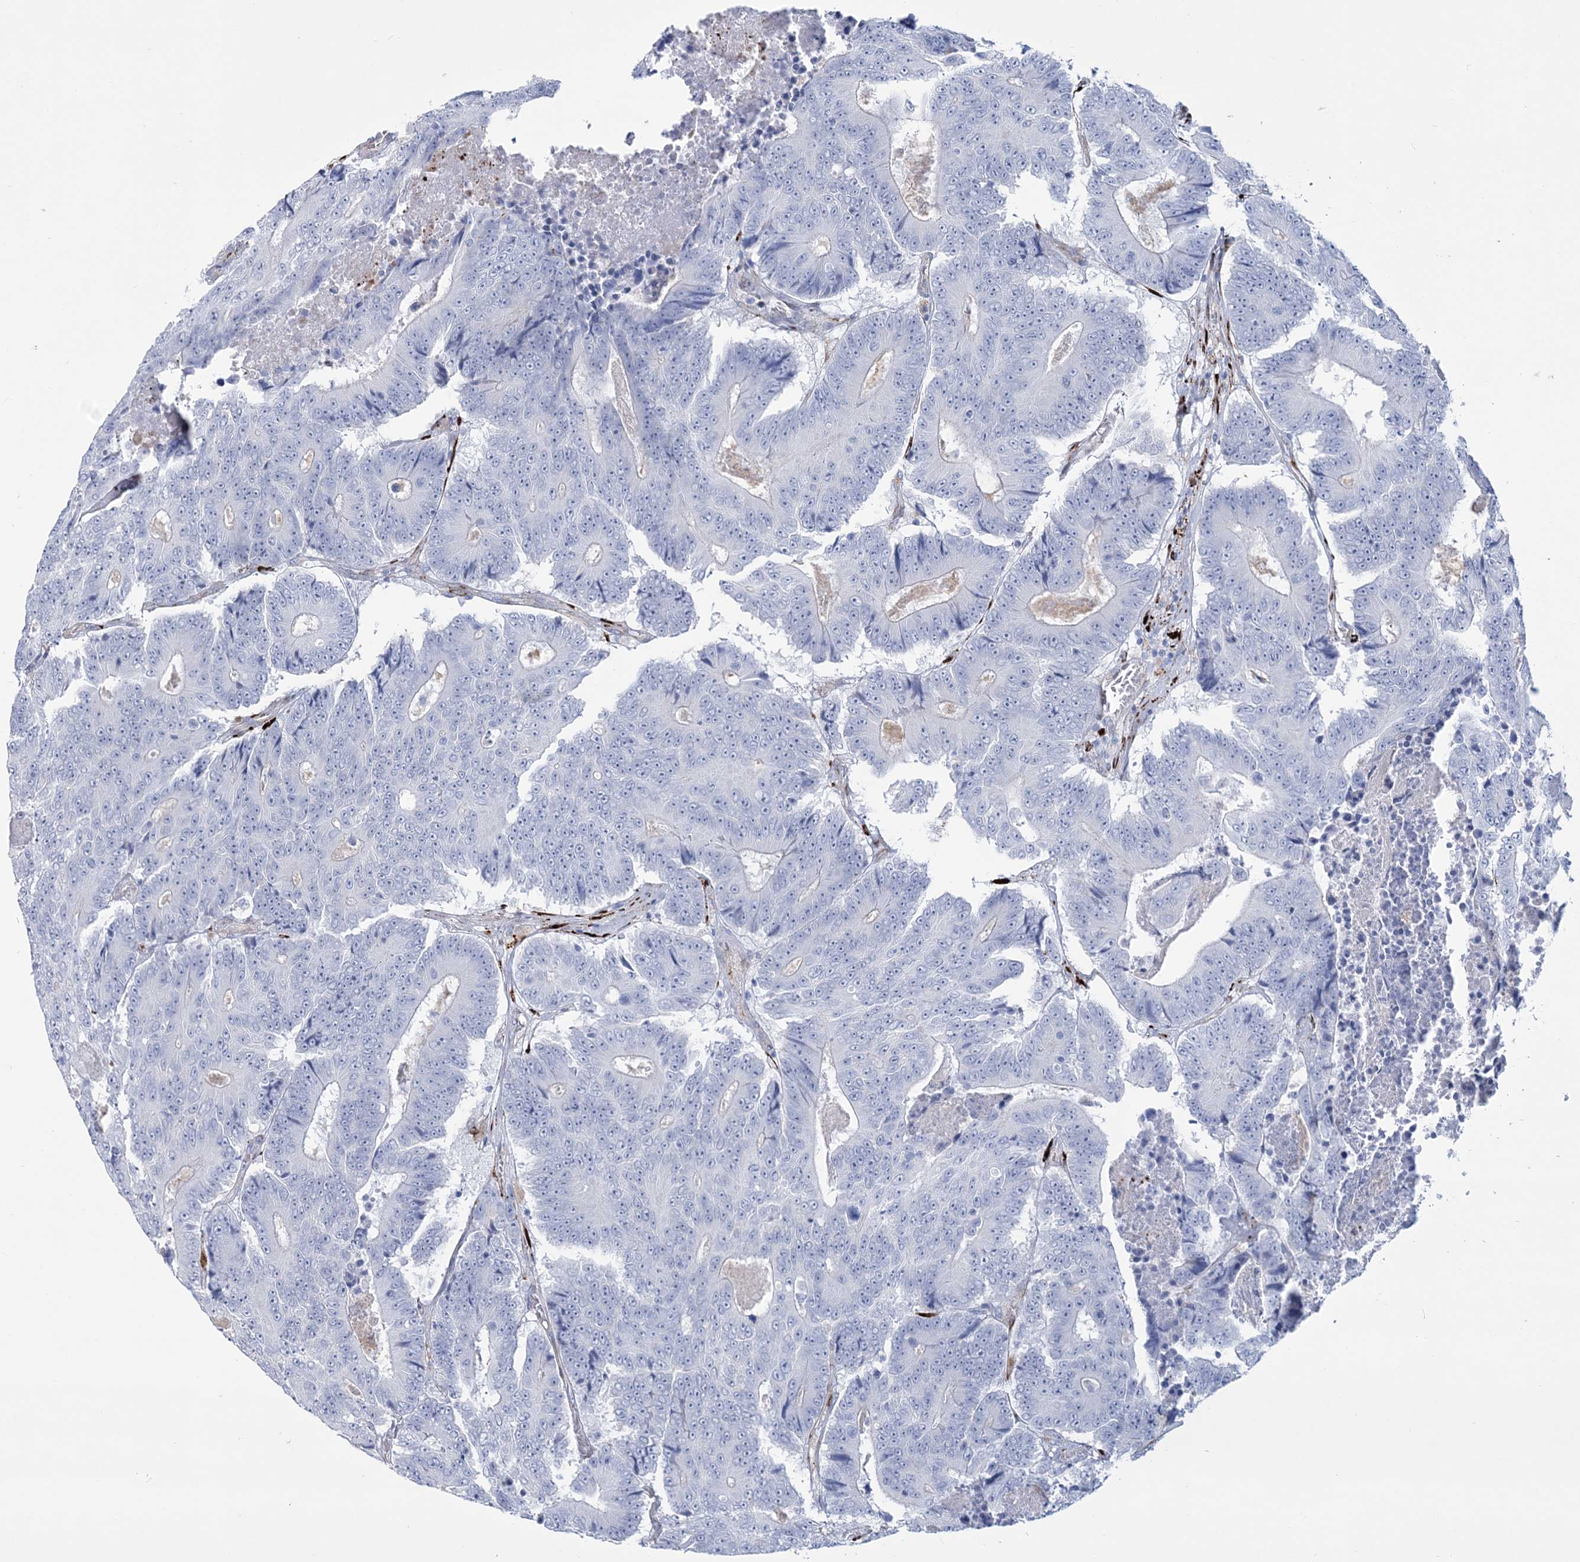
{"staining": {"intensity": "negative", "quantity": "none", "location": "none"}, "tissue": "colorectal cancer", "cell_type": "Tumor cells", "image_type": "cancer", "snomed": [{"axis": "morphology", "description": "Adenocarcinoma, NOS"}, {"axis": "topography", "description": "Colon"}], "caption": "This histopathology image is of colorectal cancer stained with immunohistochemistry (IHC) to label a protein in brown with the nuclei are counter-stained blue. There is no expression in tumor cells.", "gene": "RAB11FIP5", "patient": {"sex": "male", "age": 83}}